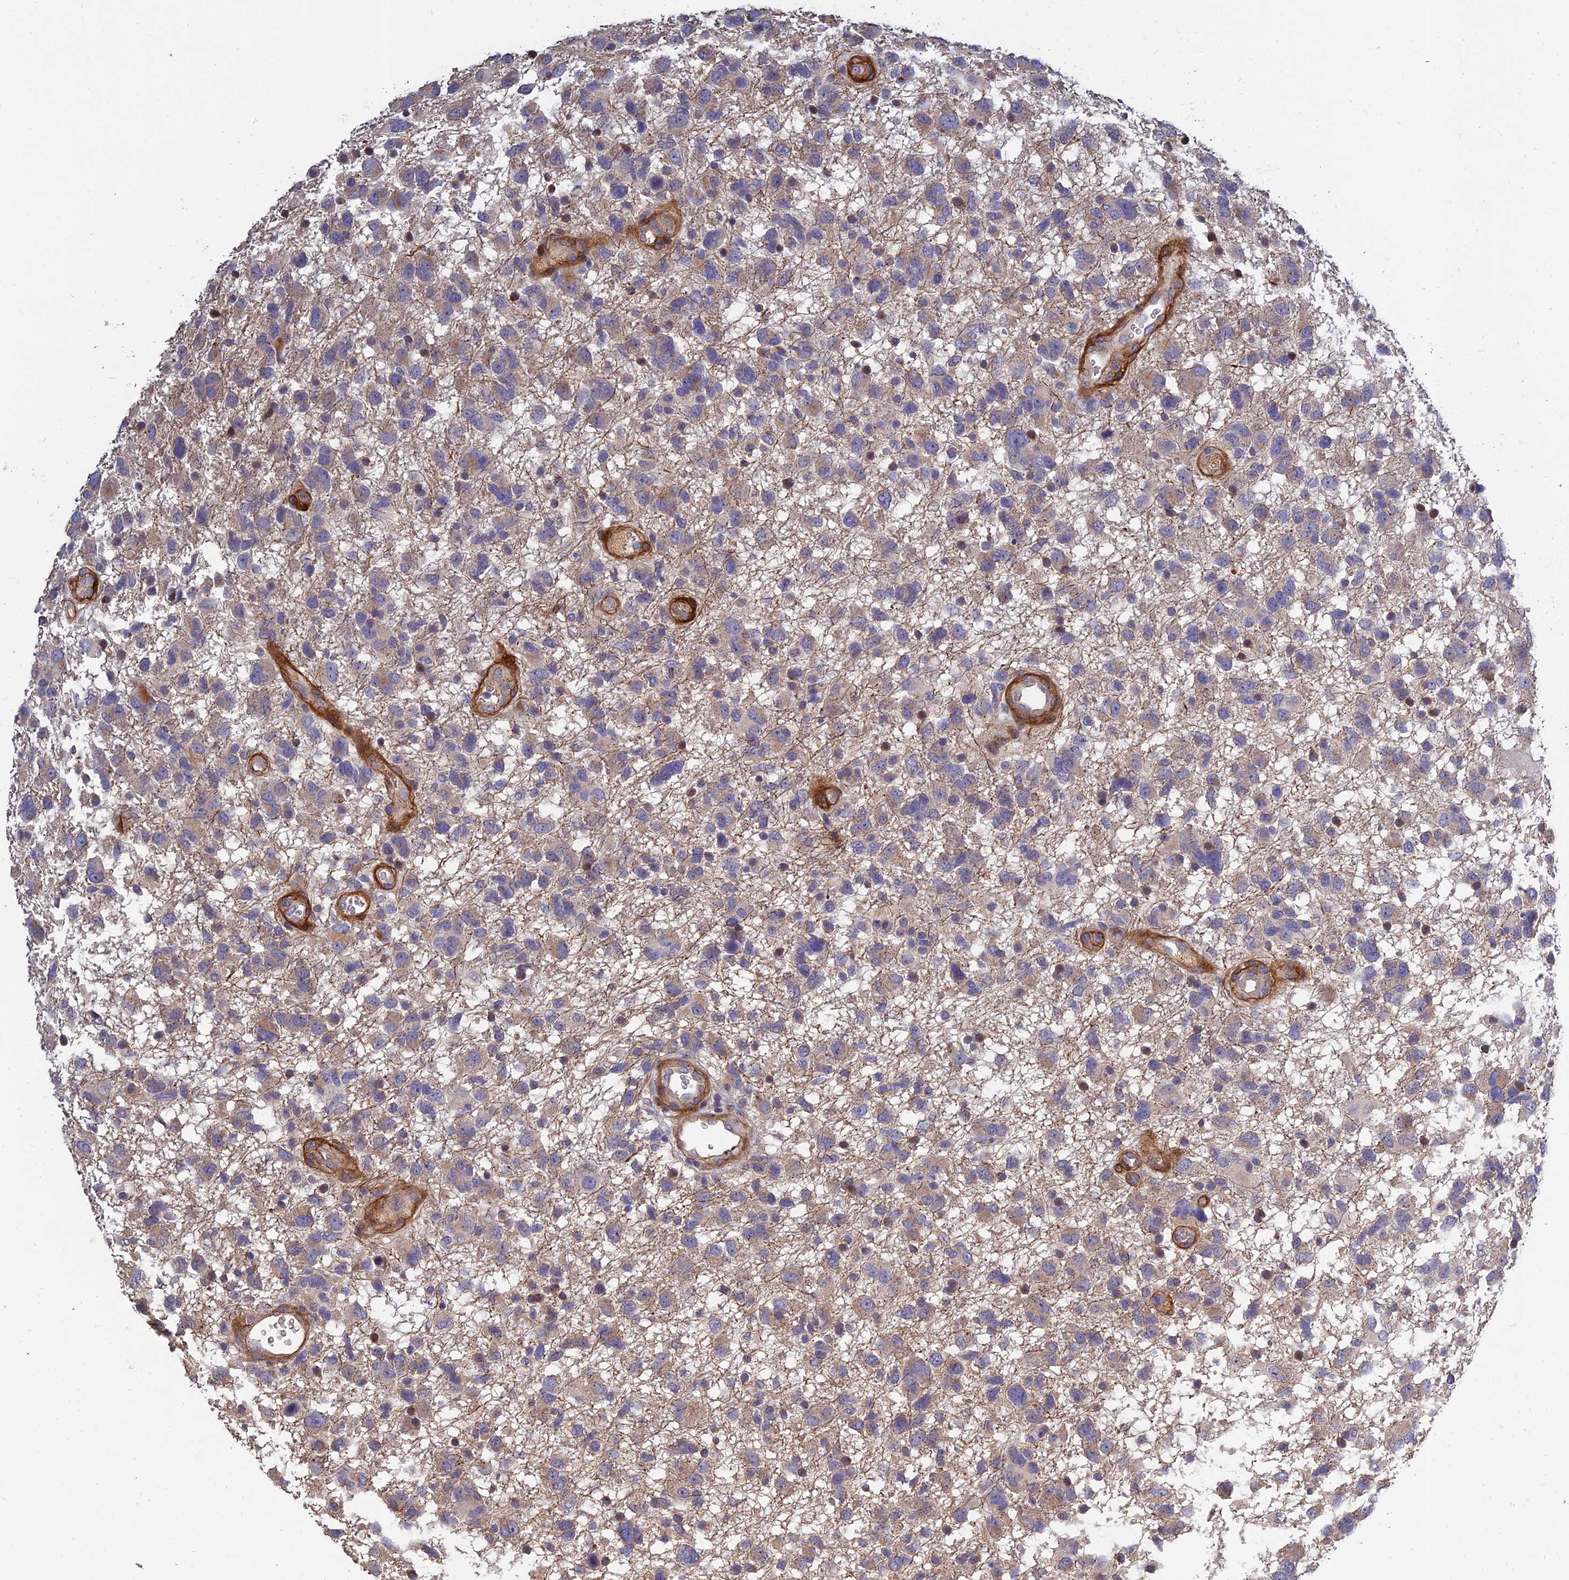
{"staining": {"intensity": "weak", "quantity": "<25%", "location": "cytoplasmic/membranous"}, "tissue": "glioma", "cell_type": "Tumor cells", "image_type": "cancer", "snomed": [{"axis": "morphology", "description": "Glioma, malignant, High grade"}, {"axis": "topography", "description": "Brain"}], "caption": "Immunohistochemical staining of malignant glioma (high-grade) demonstrates no significant expression in tumor cells.", "gene": "MRPL35", "patient": {"sex": "male", "age": 61}}